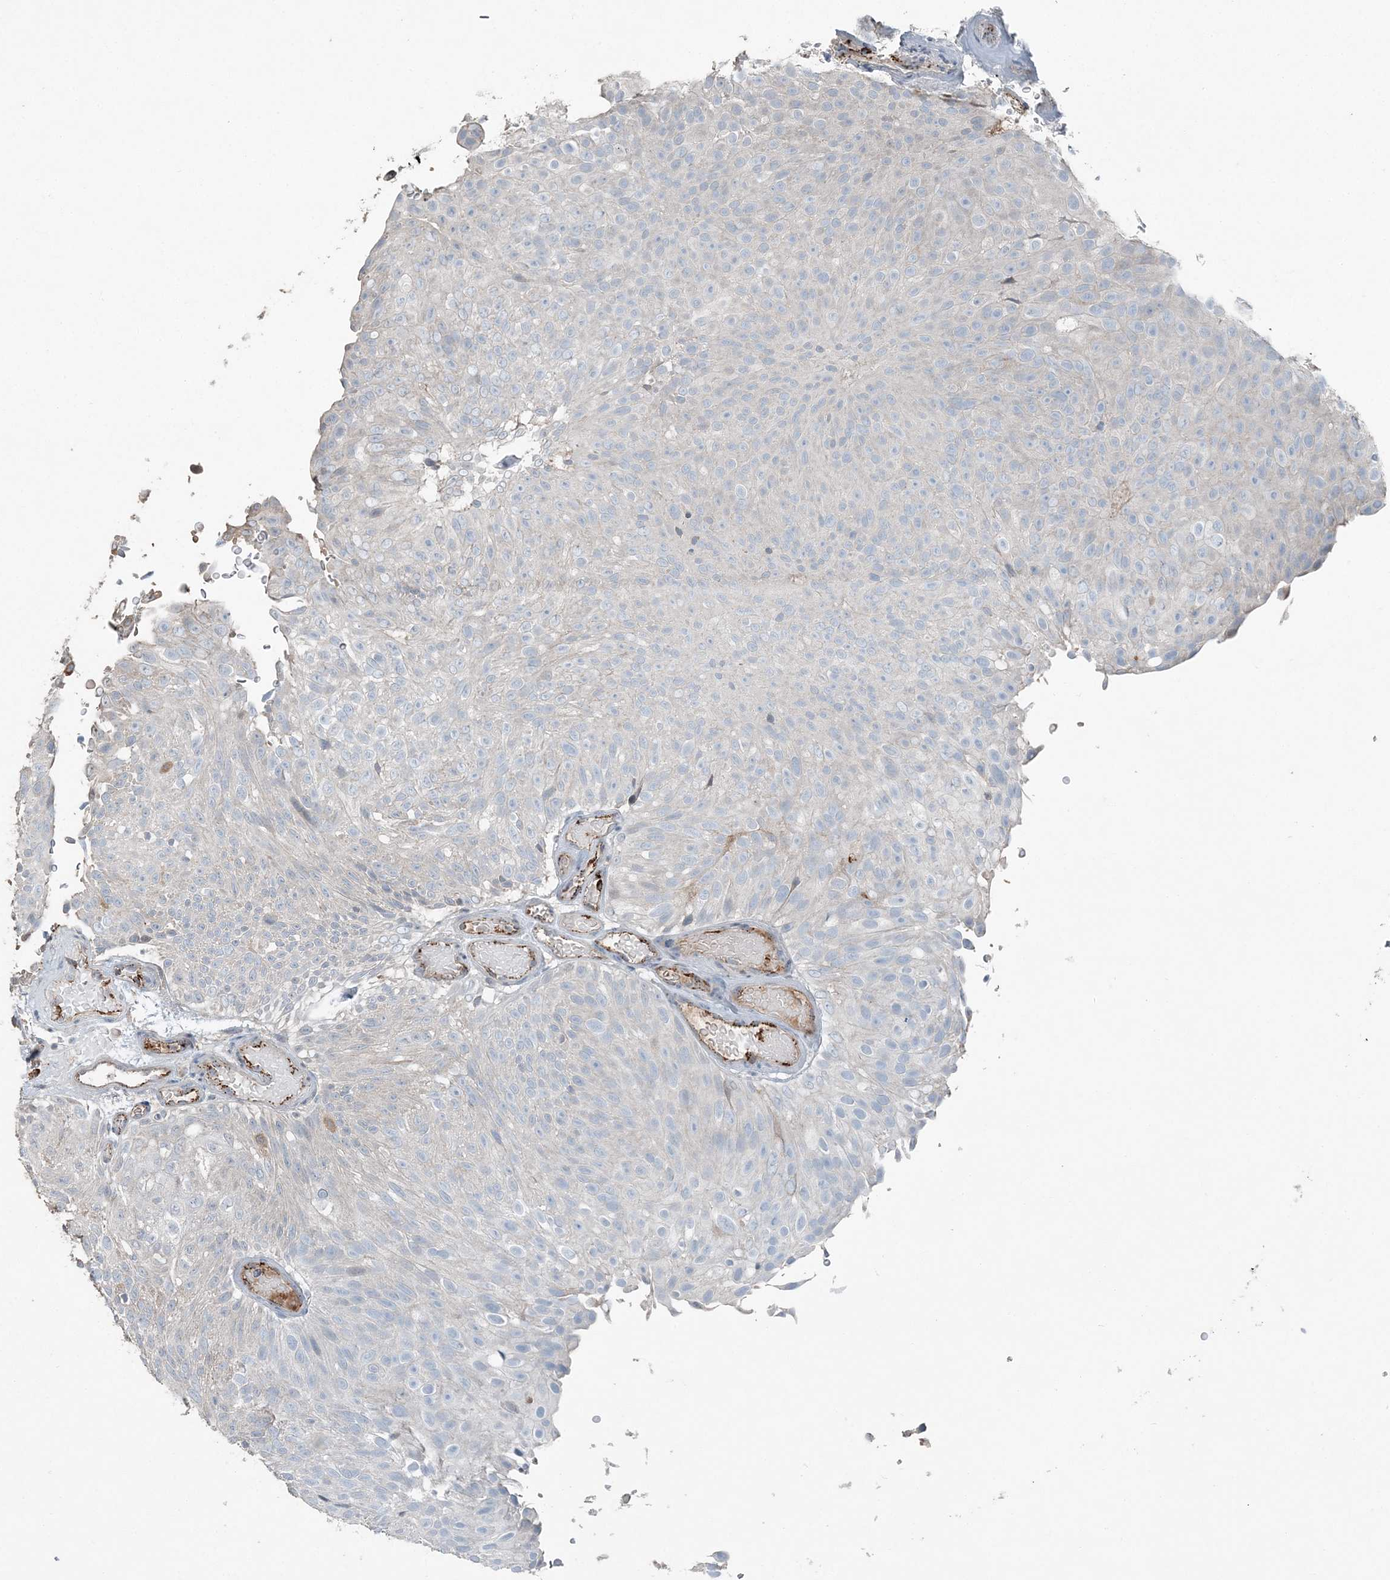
{"staining": {"intensity": "negative", "quantity": "none", "location": "none"}, "tissue": "urothelial cancer", "cell_type": "Tumor cells", "image_type": "cancer", "snomed": [{"axis": "morphology", "description": "Urothelial carcinoma, Low grade"}, {"axis": "topography", "description": "Urinary bladder"}], "caption": "This is an IHC micrograph of human low-grade urothelial carcinoma. There is no positivity in tumor cells.", "gene": "ELOVL7", "patient": {"sex": "male", "age": 78}}